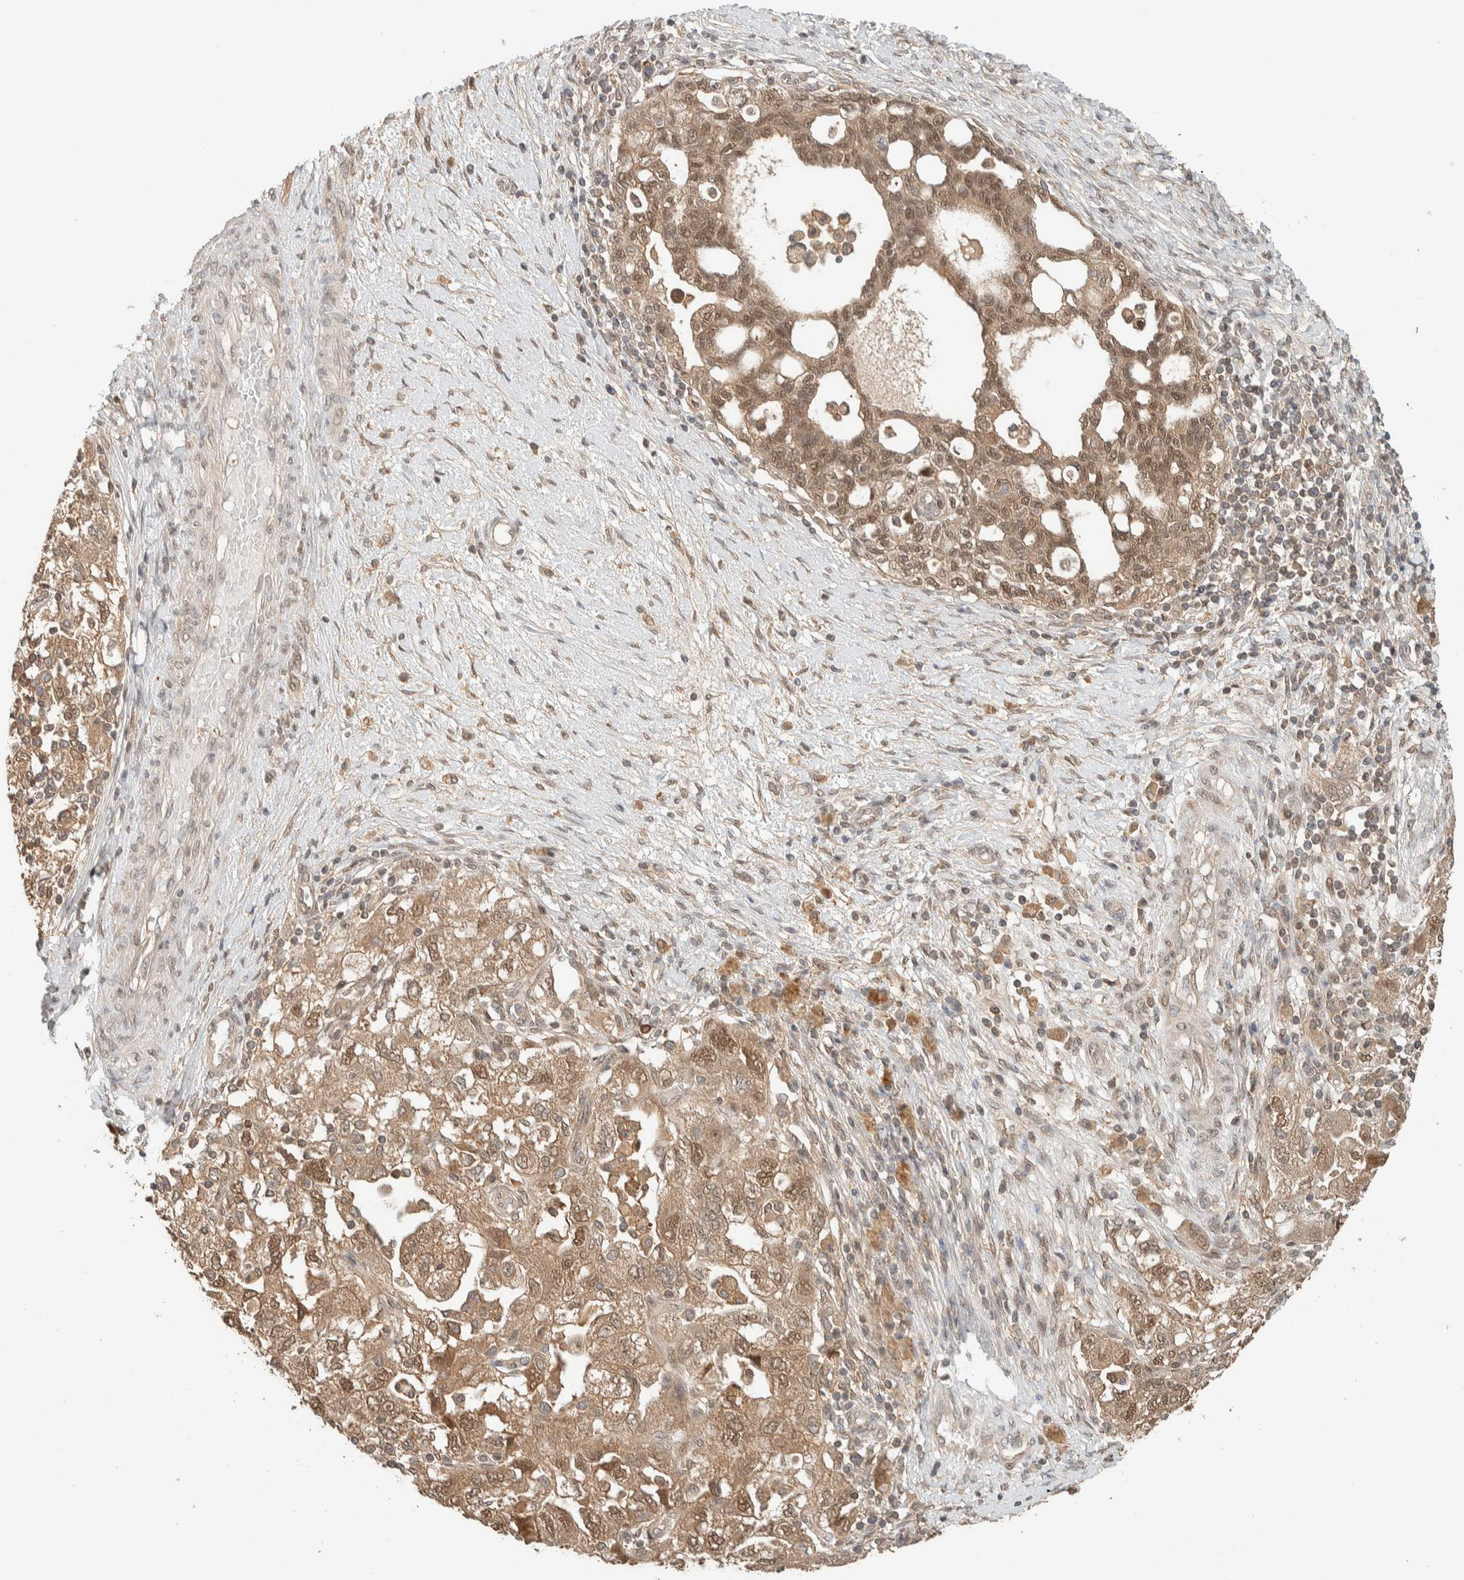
{"staining": {"intensity": "moderate", "quantity": ">75%", "location": "cytoplasmic/membranous,nuclear"}, "tissue": "ovarian cancer", "cell_type": "Tumor cells", "image_type": "cancer", "snomed": [{"axis": "morphology", "description": "Carcinoma, NOS"}, {"axis": "morphology", "description": "Cystadenocarcinoma, serous, NOS"}, {"axis": "topography", "description": "Ovary"}], "caption": "A medium amount of moderate cytoplasmic/membranous and nuclear staining is present in approximately >75% of tumor cells in ovarian cancer (carcinoma) tissue. The staining was performed using DAB (3,3'-diaminobenzidine) to visualize the protein expression in brown, while the nuclei were stained in blue with hematoxylin (Magnification: 20x).", "gene": "ZNF567", "patient": {"sex": "female", "age": 69}}